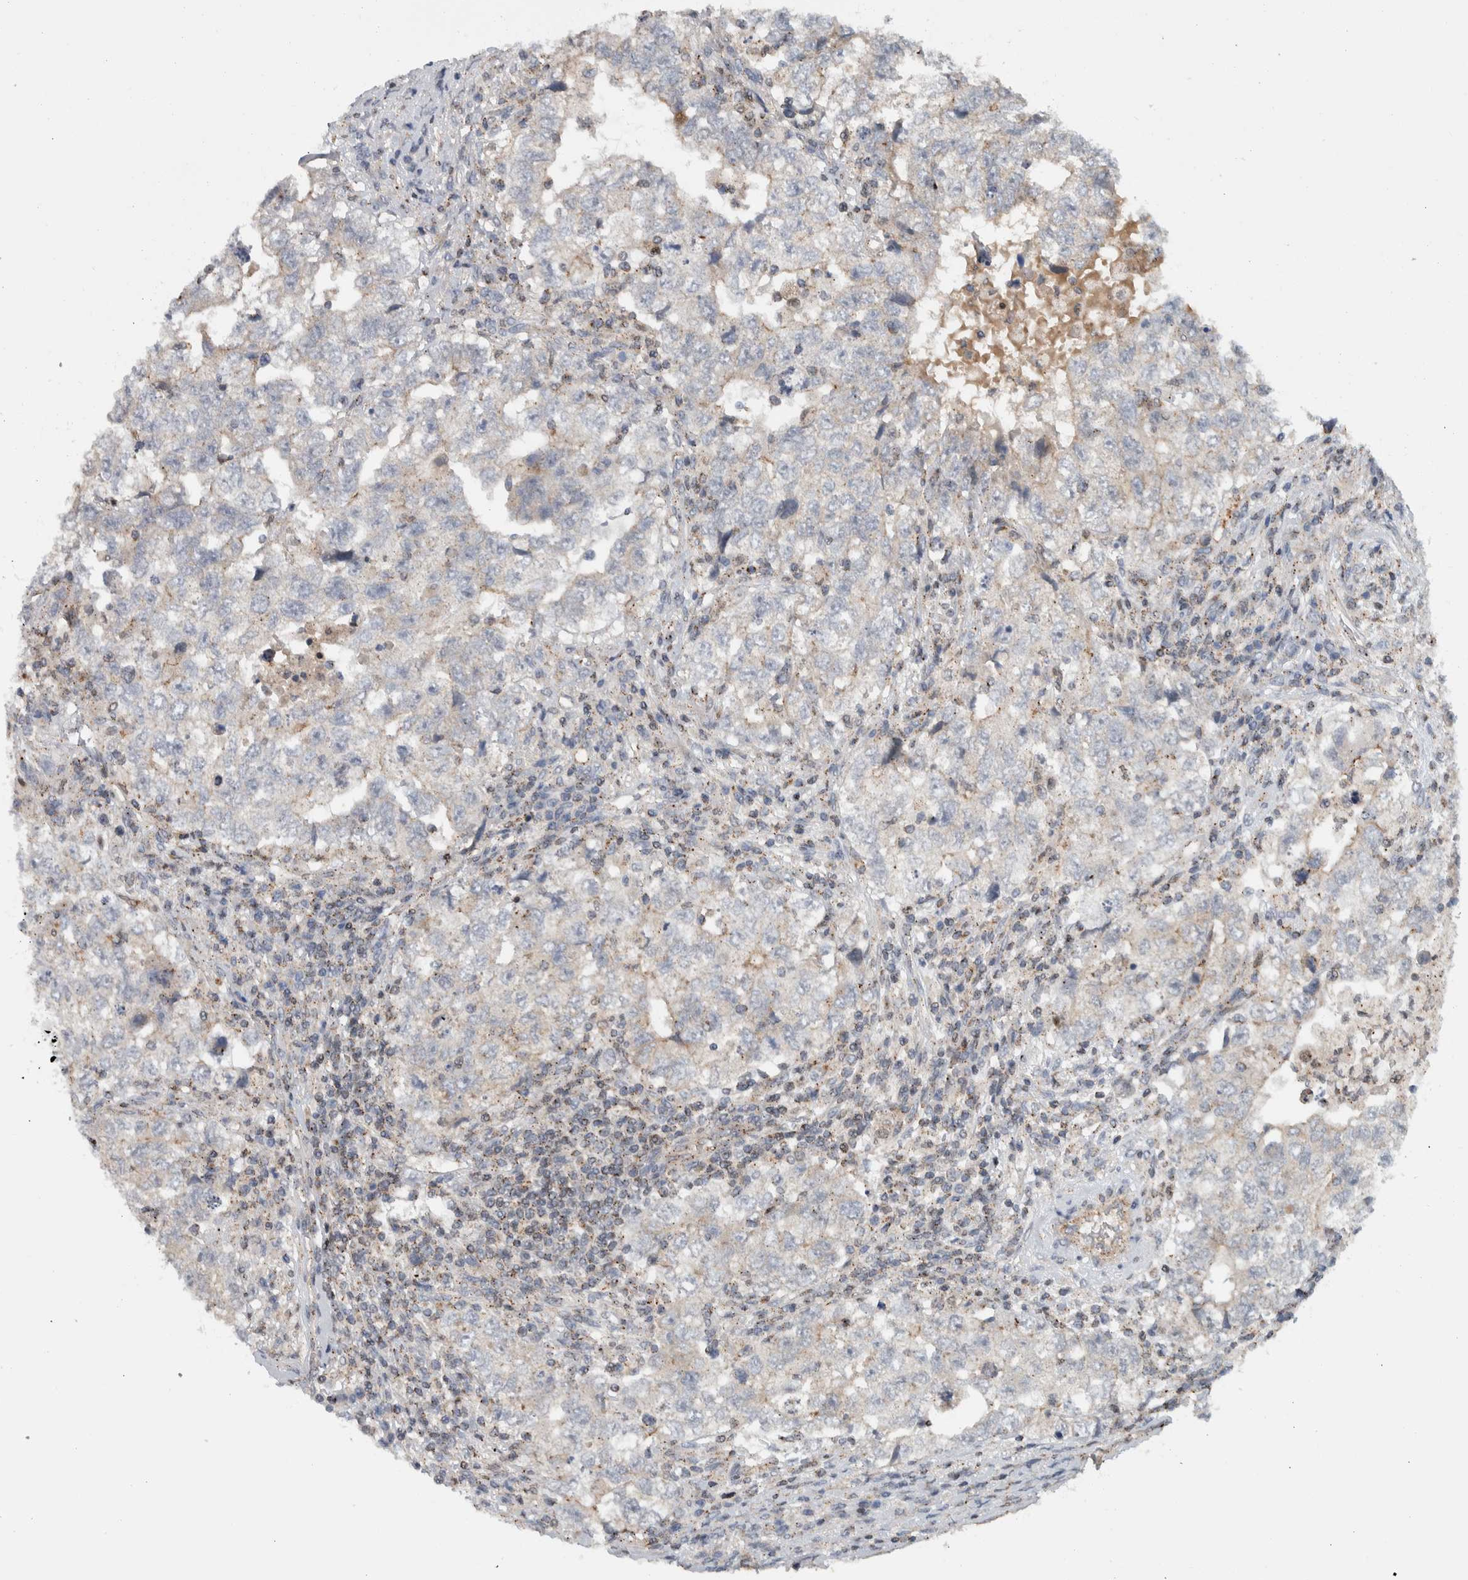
{"staining": {"intensity": "weak", "quantity": "<25%", "location": "cytoplasmic/membranous"}, "tissue": "testis cancer", "cell_type": "Tumor cells", "image_type": "cancer", "snomed": [{"axis": "morphology", "description": "Carcinoma, Embryonal, NOS"}, {"axis": "topography", "description": "Testis"}], "caption": "A high-resolution micrograph shows immunohistochemistry staining of testis cancer, which reveals no significant expression in tumor cells. (DAB IHC visualized using brightfield microscopy, high magnification).", "gene": "MSL1", "patient": {"sex": "male", "age": 36}}